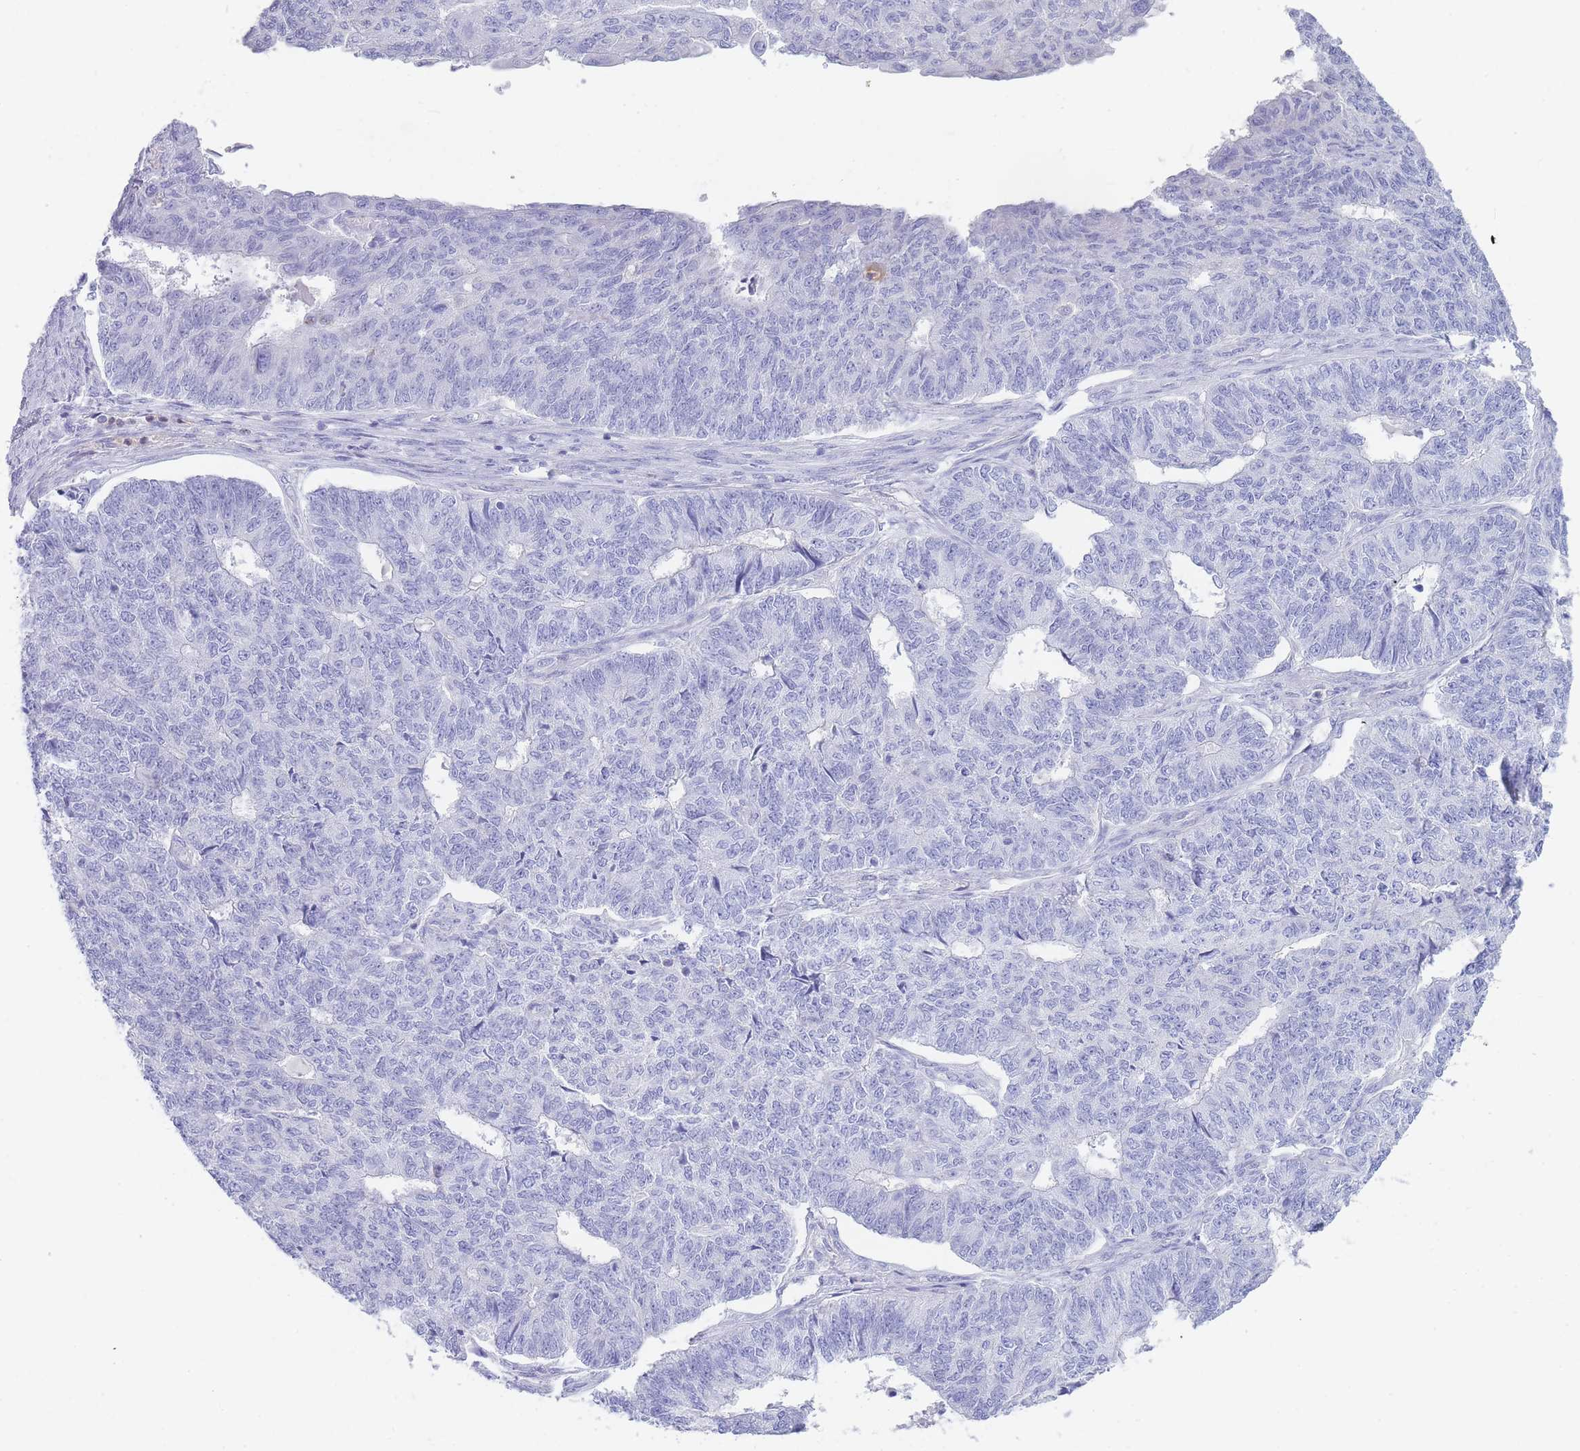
{"staining": {"intensity": "negative", "quantity": "none", "location": "none"}, "tissue": "endometrial cancer", "cell_type": "Tumor cells", "image_type": "cancer", "snomed": [{"axis": "morphology", "description": "Adenocarcinoma, NOS"}, {"axis": "topography", "description": "Endometrium"}], "caption": "Immunohistochemistry (IHC) of endometrial cancer (adenocarcinoma) reveals no expression in tumor cells.", "gene": "NKX1-2", "patient": {"sex": "female", "age": 32}}